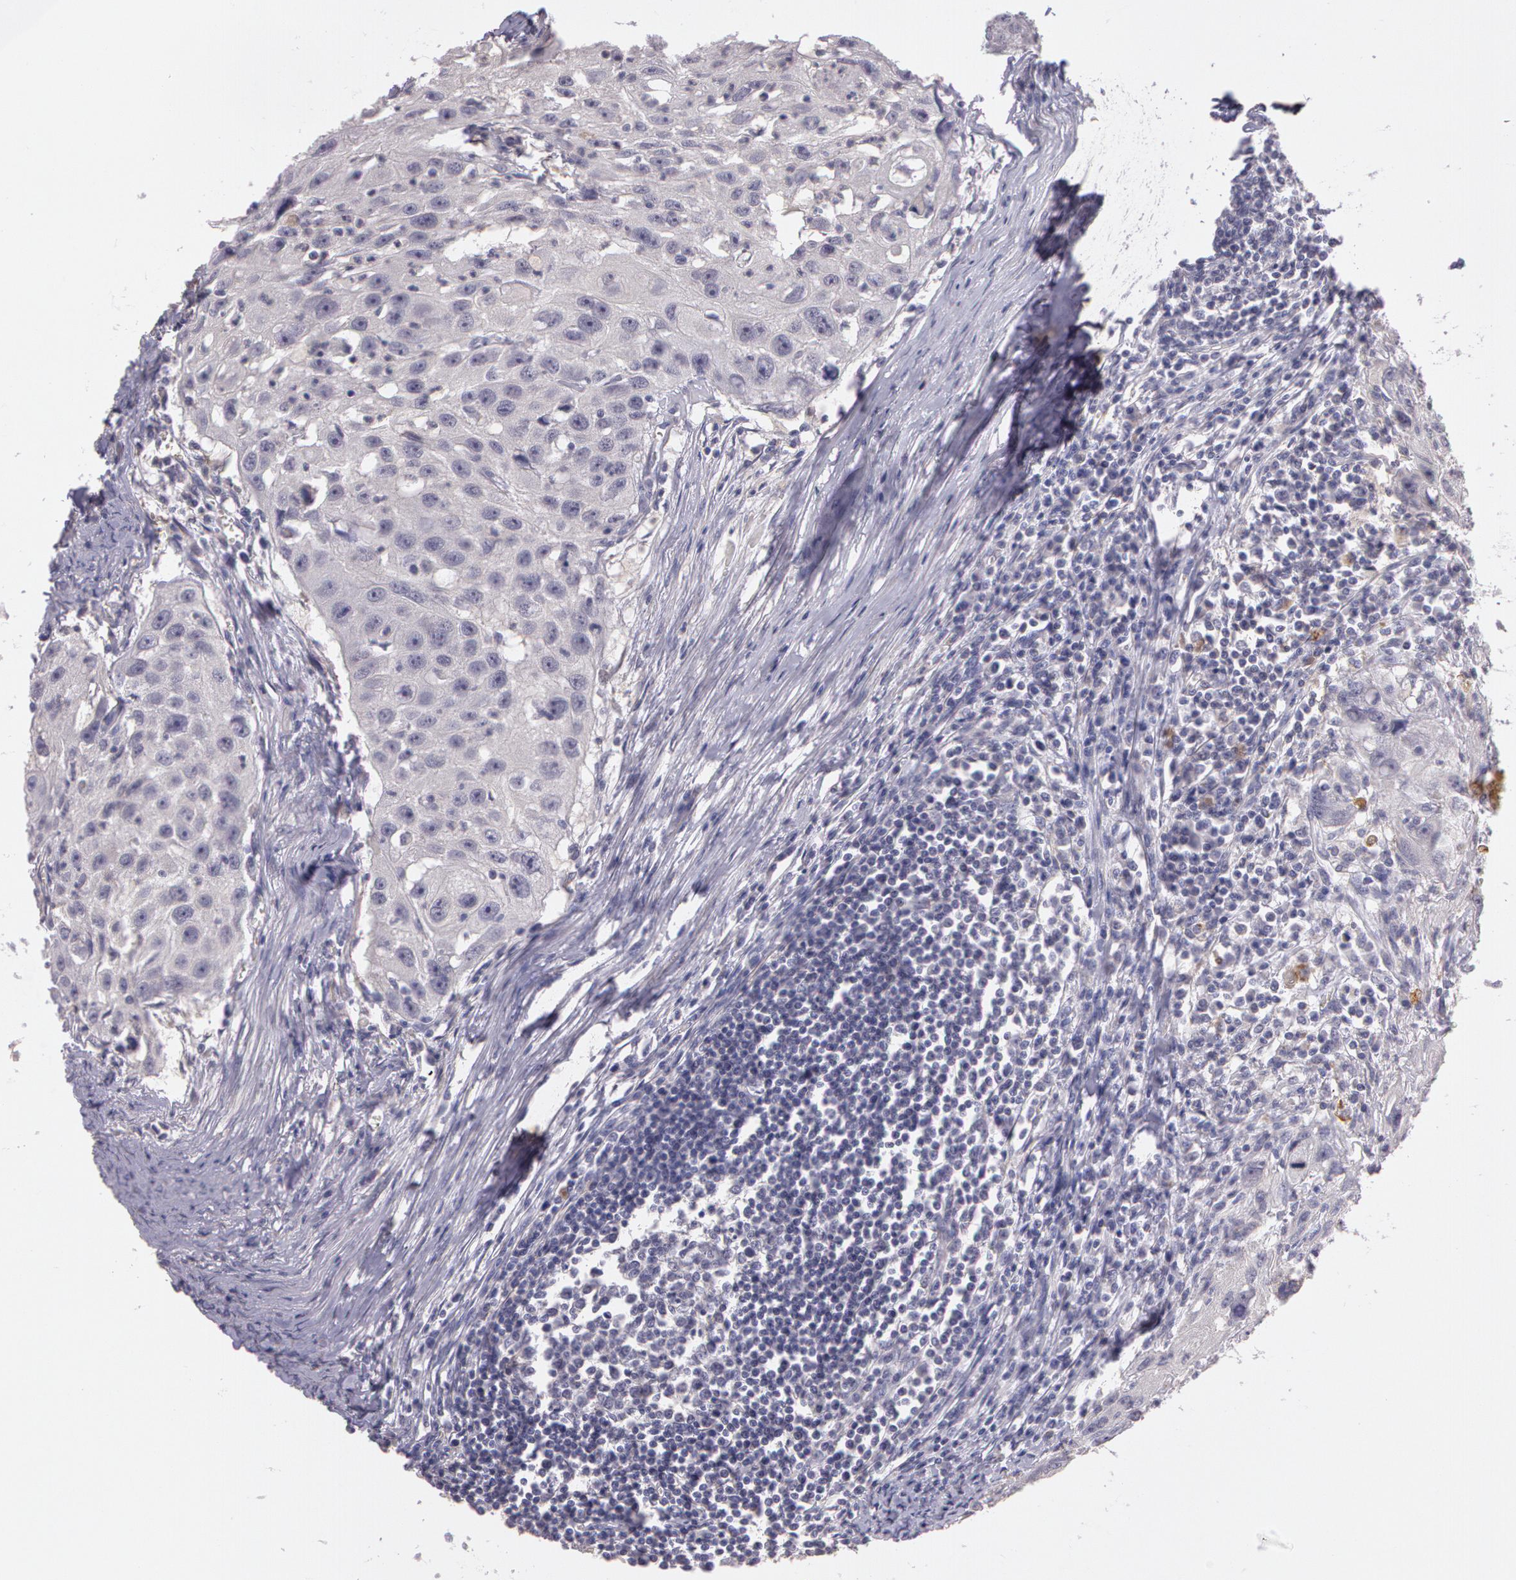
{"staining": {"intensity": "negative", "quantity": "none", "location": "none"}, "tissue": "head and neck cancer", "cell_type": "Tumor cells", "image_type": "cancer", "snomed": [{"axis": "morphology", "description": "Squamous cell carcinoma, NOS"}, {"axis": "topography", "description": "Head-Neck"}], "caption": "This is an immunohistochemistry (IHC) micrograph of human head and neck cancer (squamous cell carcinoma). There is no expression in tumor cells.", "gene": "G2E3", "patient": {"sex": "male", "age": 64}}